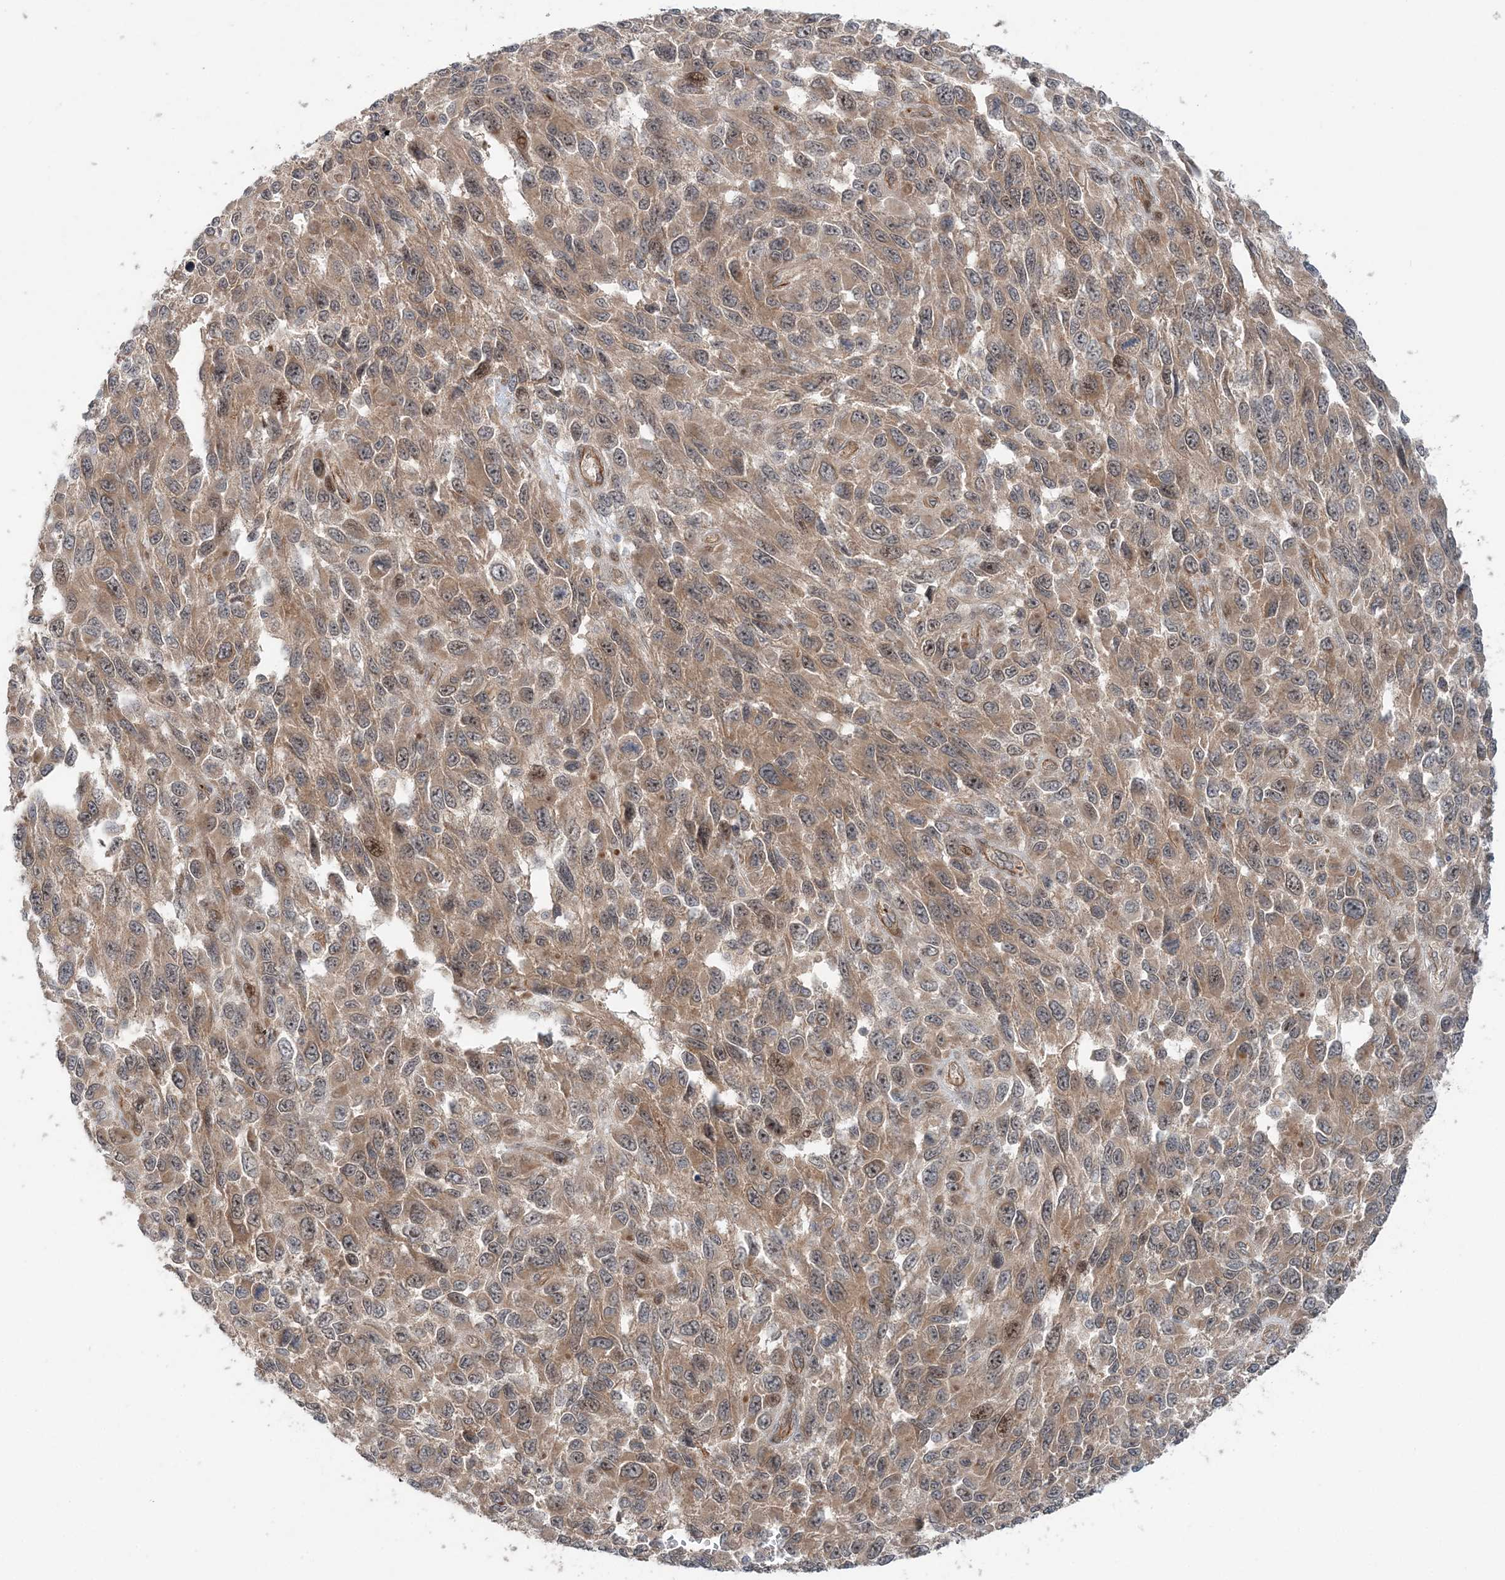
{"staining": {"intensity": "weak", "quantity": ">75%", "location": "cytoplasmic/membranous"}, "tissue": "melanoma", "cell_type": "Tumor cells", "image_type": "cancer", "snomed": [{"axis": "morphology", "description": "Malignant melanoma, NOS"}, {"axis": "topography", "description": "Skin"}], "caption": "The immunohistochemical stain labels weak cytoplasmic/membranous expression in tumor cells of melanoma tissue.", "gene": "GEMIN5", "patient": {"sex": "female", "age": 96}}